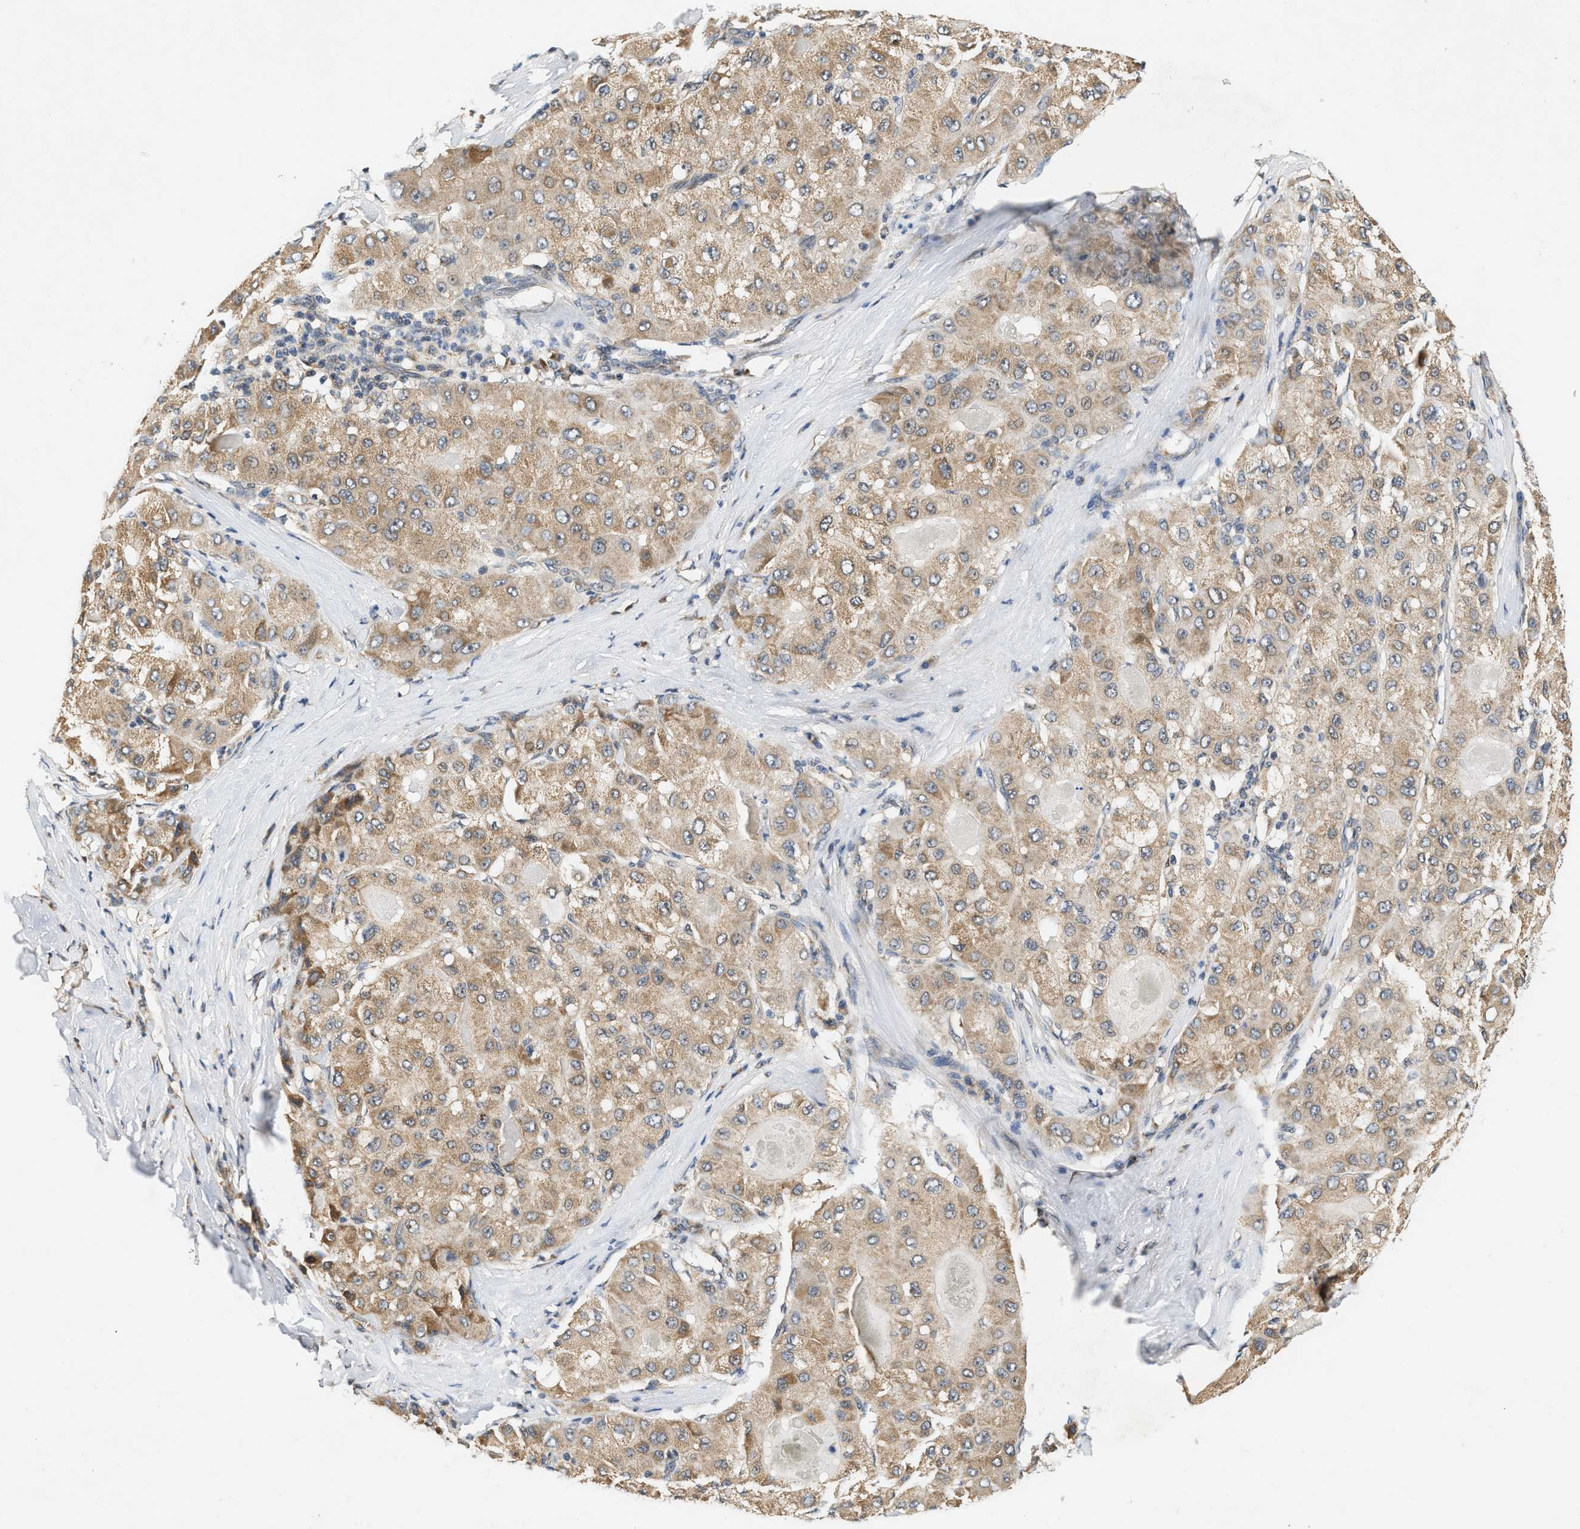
{"staining": {"intensity": "moderate", "quantity": ">75%", "location": "cytoplasmic/membranous"}, "tissue": "liver cancer", "cell_type": "Tumor cells", "image_type": "cancer", "snomed": [{"axis": "morphology", "description": "Carcinoma, Hepatocellular, NOS"}, {"axis": "topography", "description": "Liver"}], "caption": "This micrograph shows immunohistochemistry staining of liver hepatocellular carcinoma, with medium moderate cytoplasmic/membranous staining in about >75% of tumor cells.", "gene": "GIGYF1", "patient": {"sex": "male", "age": 80}}